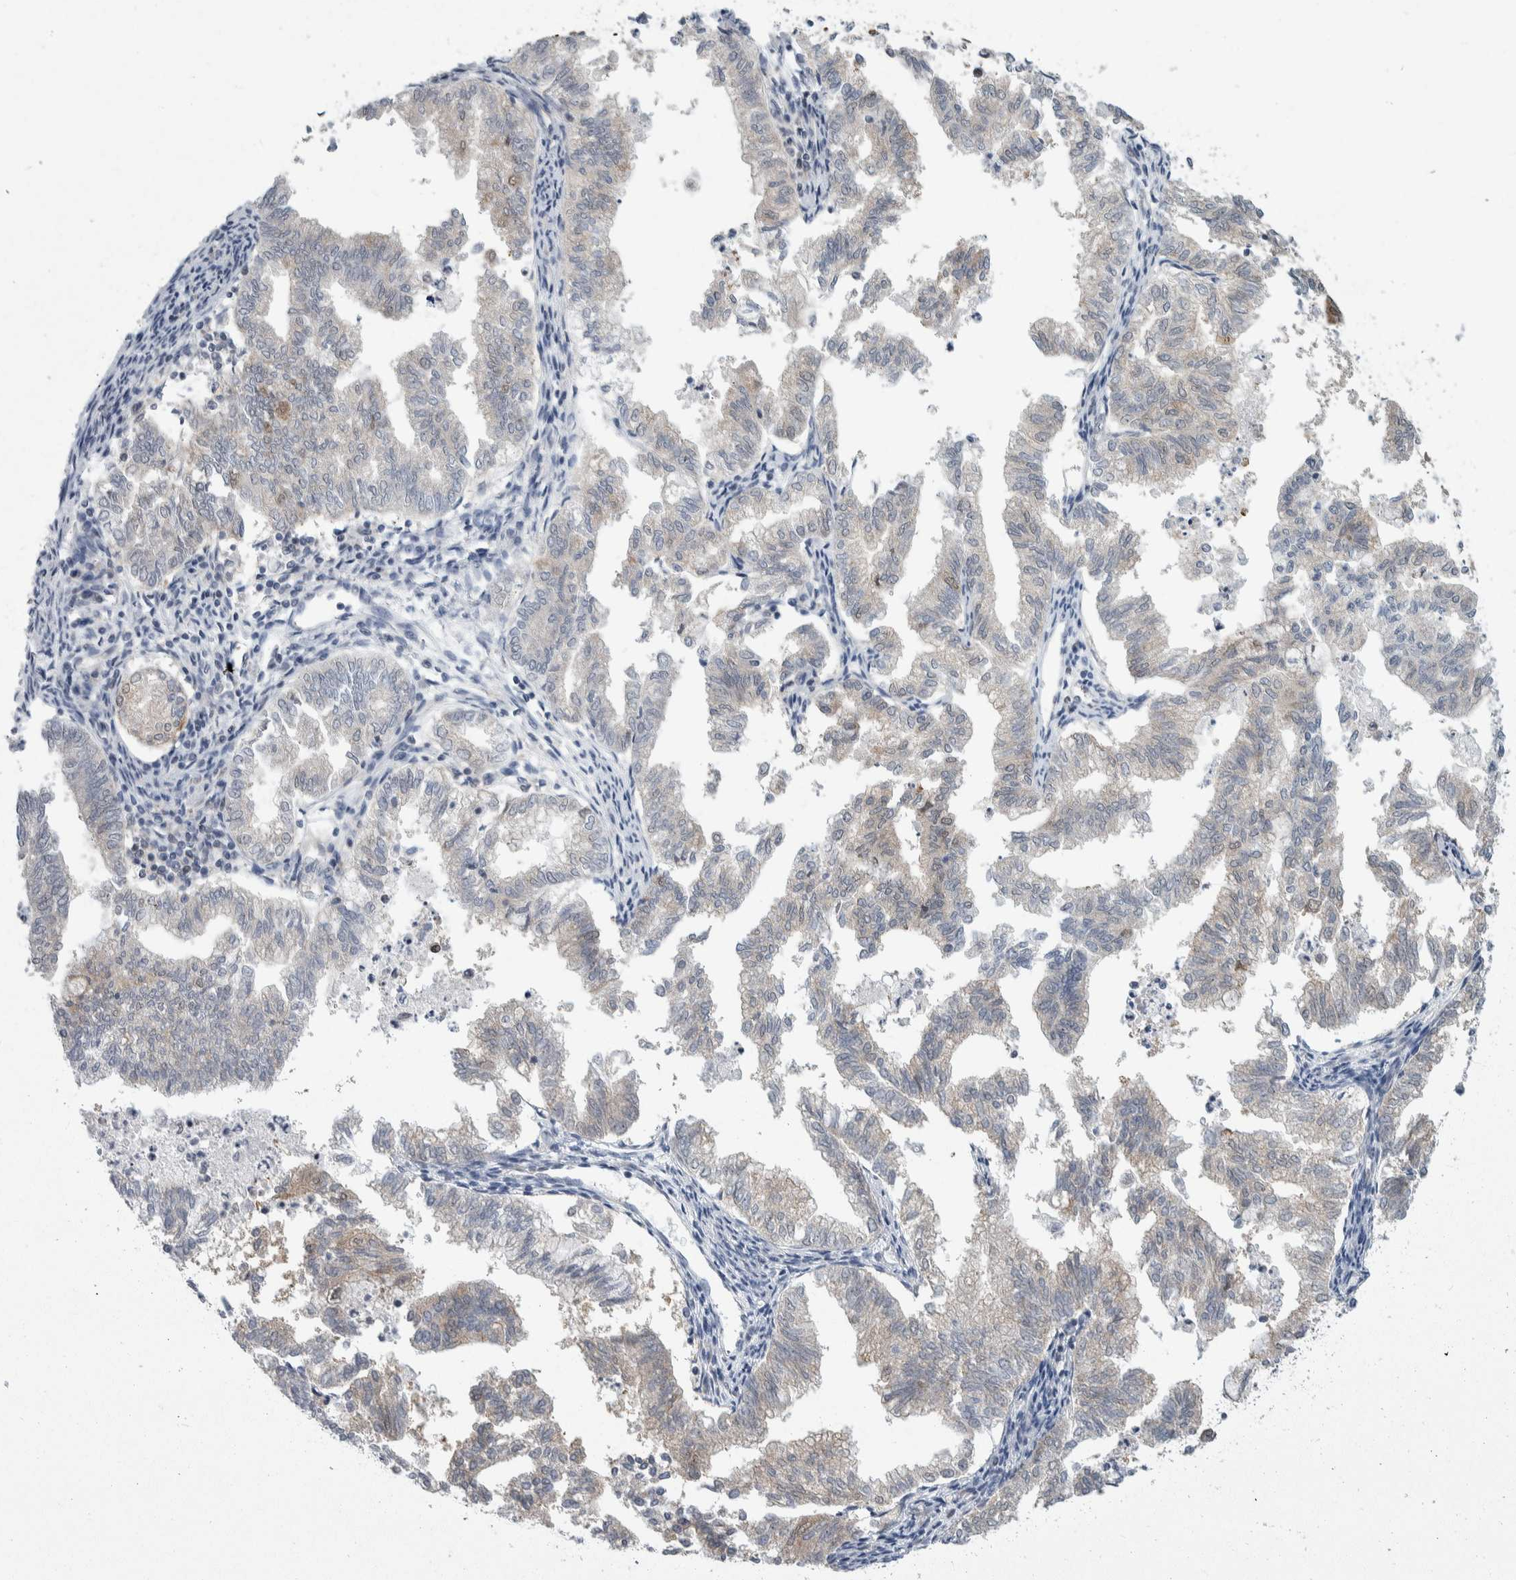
{"staining": {"intensity": "negative", "quantity": "none", "location": "none"}, "tissue": "endometrial cancer", "cell_type": "Tumor cells", "image_type": "cancer", "snomed": [{"axis": "morphology", "description": "Necrosis, NOS"}, {"axis": "morphology", "description": "Adenocarcinoma, NOS"}, {"axis": "topography", "description": "Endometrium"}], "caption": "Tumor cells are negative for brown protein staining in endometrial cancer.", "gene": "PTPA", "patient": {"sex": "female", "age": 79}}